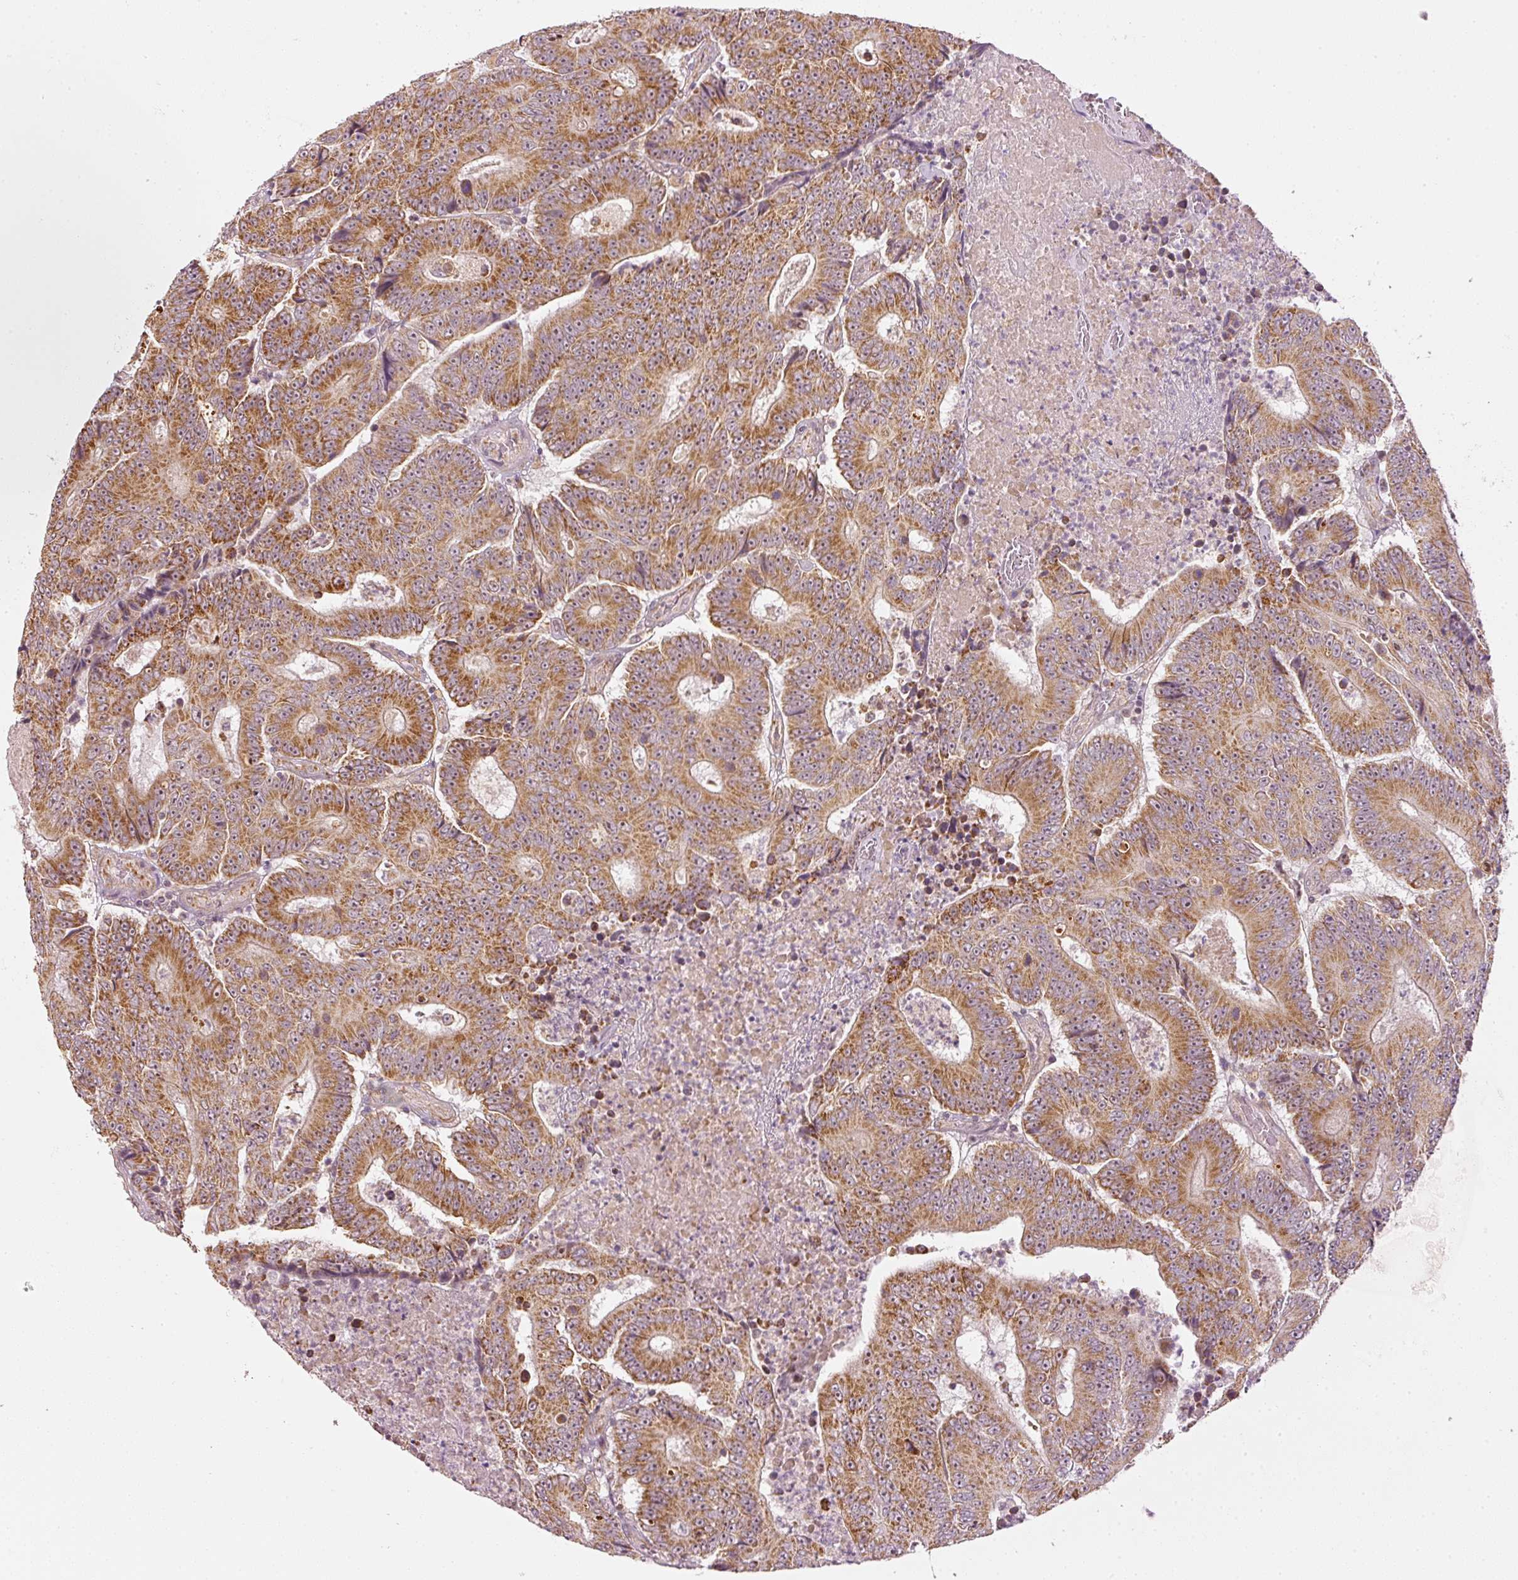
{"staining": {"intensity": "moderate", "quantity": ">75%", "location": "cytoplasmic/membranous"}, "tissue": "colorectal cancer", "cell_type": "Tumor cells", "image_type": "cancer", "snomed": [{"axis": "morphology", "description": "Adenocarcinoma, NOS"}, {"axis": "topography", "description": "Colon"}], "caption": "A medium amount of moderate cytoplasmic/membranous positivity is seen in about >75% of tumor cells in adenocarcinoma (colorectal) tissue.", "gene": "CDC20B", "patient": {"sex": "male", "age": 83}}